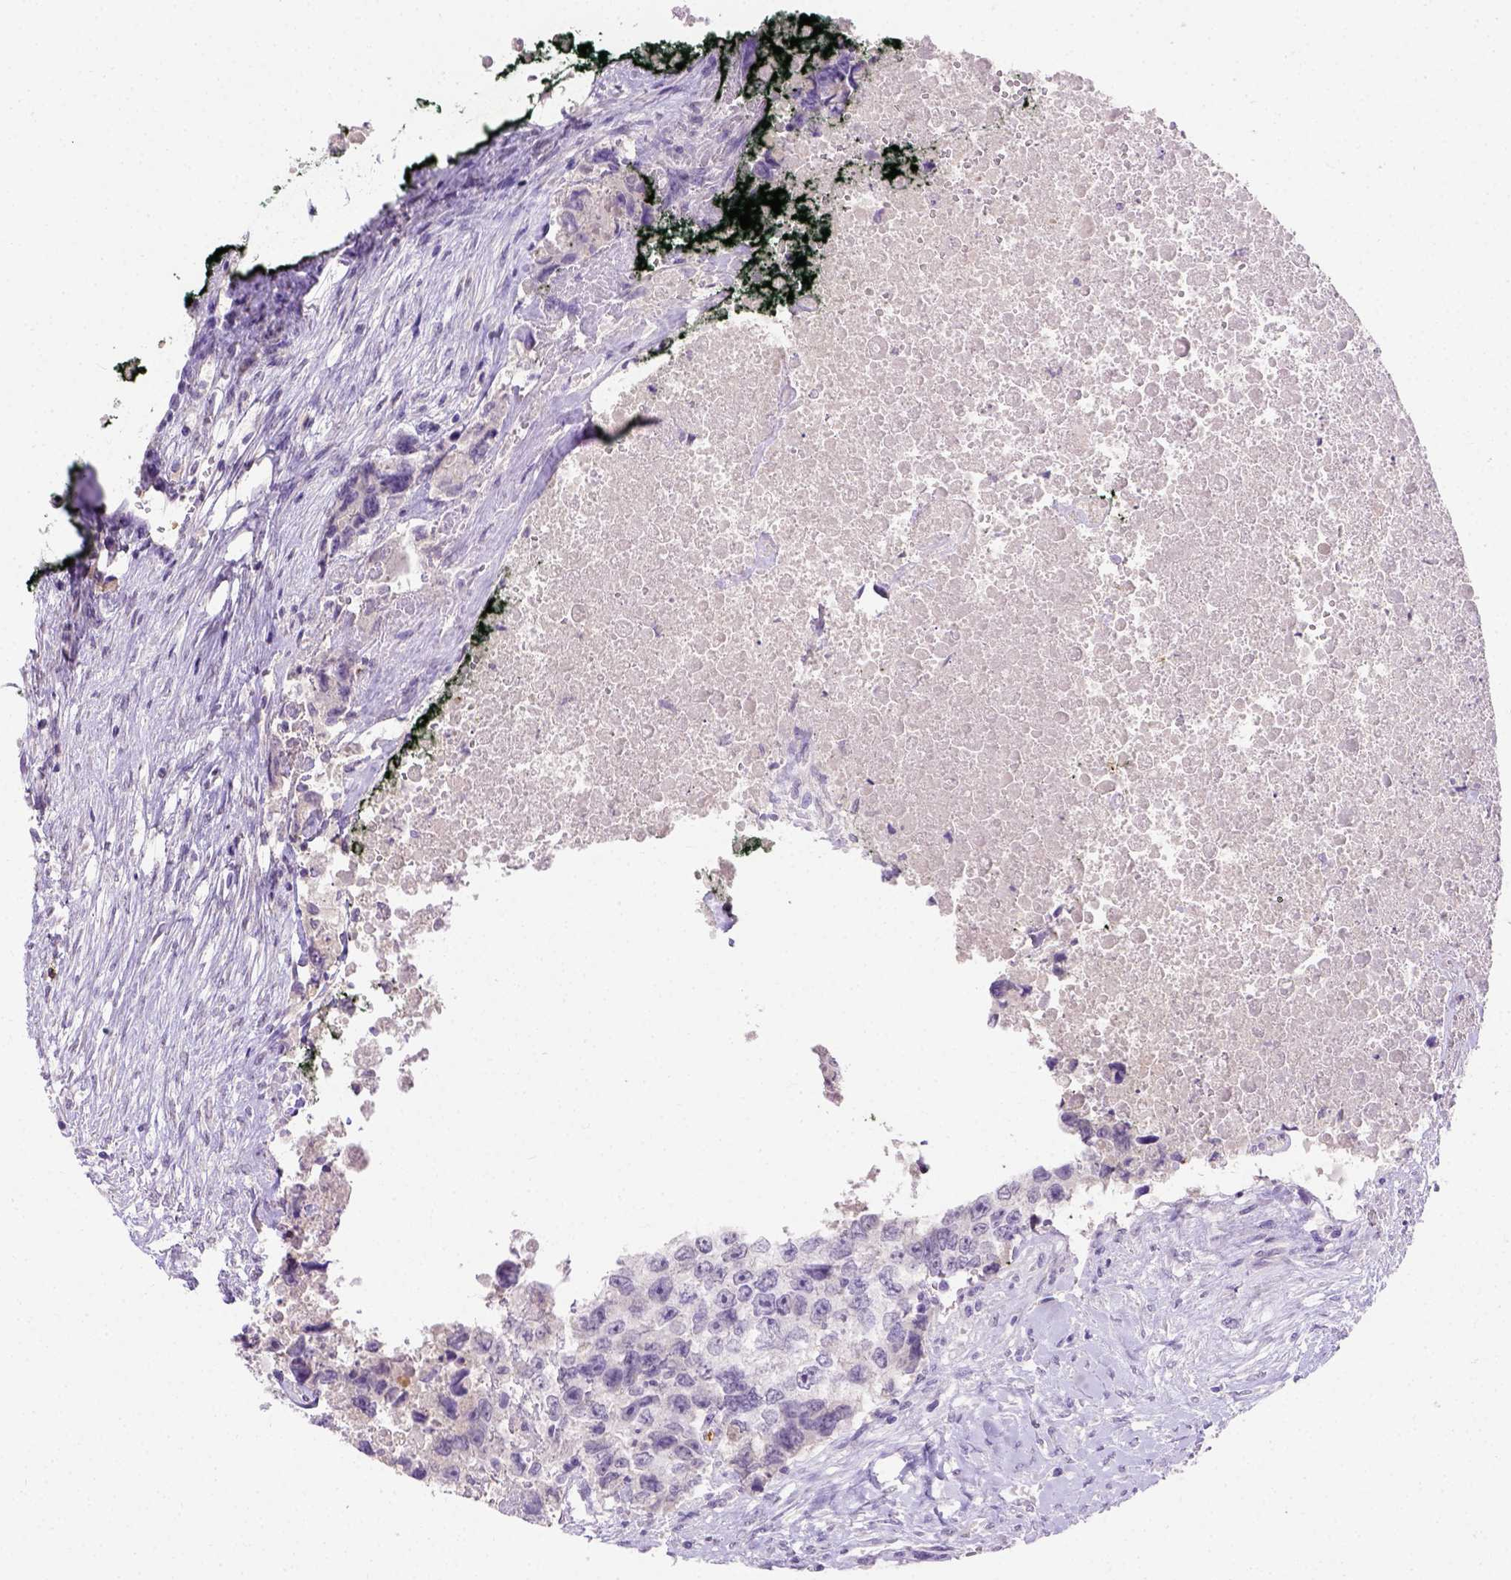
{"staining": {"intensity": "negative", "quantity": "none", "location": "none"}, "tissue": "testis cancer", "cell_type": "Tumor cells", "image_type": "cancer", "snomed": [{"axis": "morphology", "description": "Carcinoma, Embryonal, NOS"}, {"axis": "topography", "description": "Testis"}], "caption": "This is a histopathology image of immunohistochemistry (IHC) staining of embryonal carcinoma (testis), which shows no expression in tumor cells.", "gene": "B3GAT1", "patient": {"sex": "male", "age": 24}}